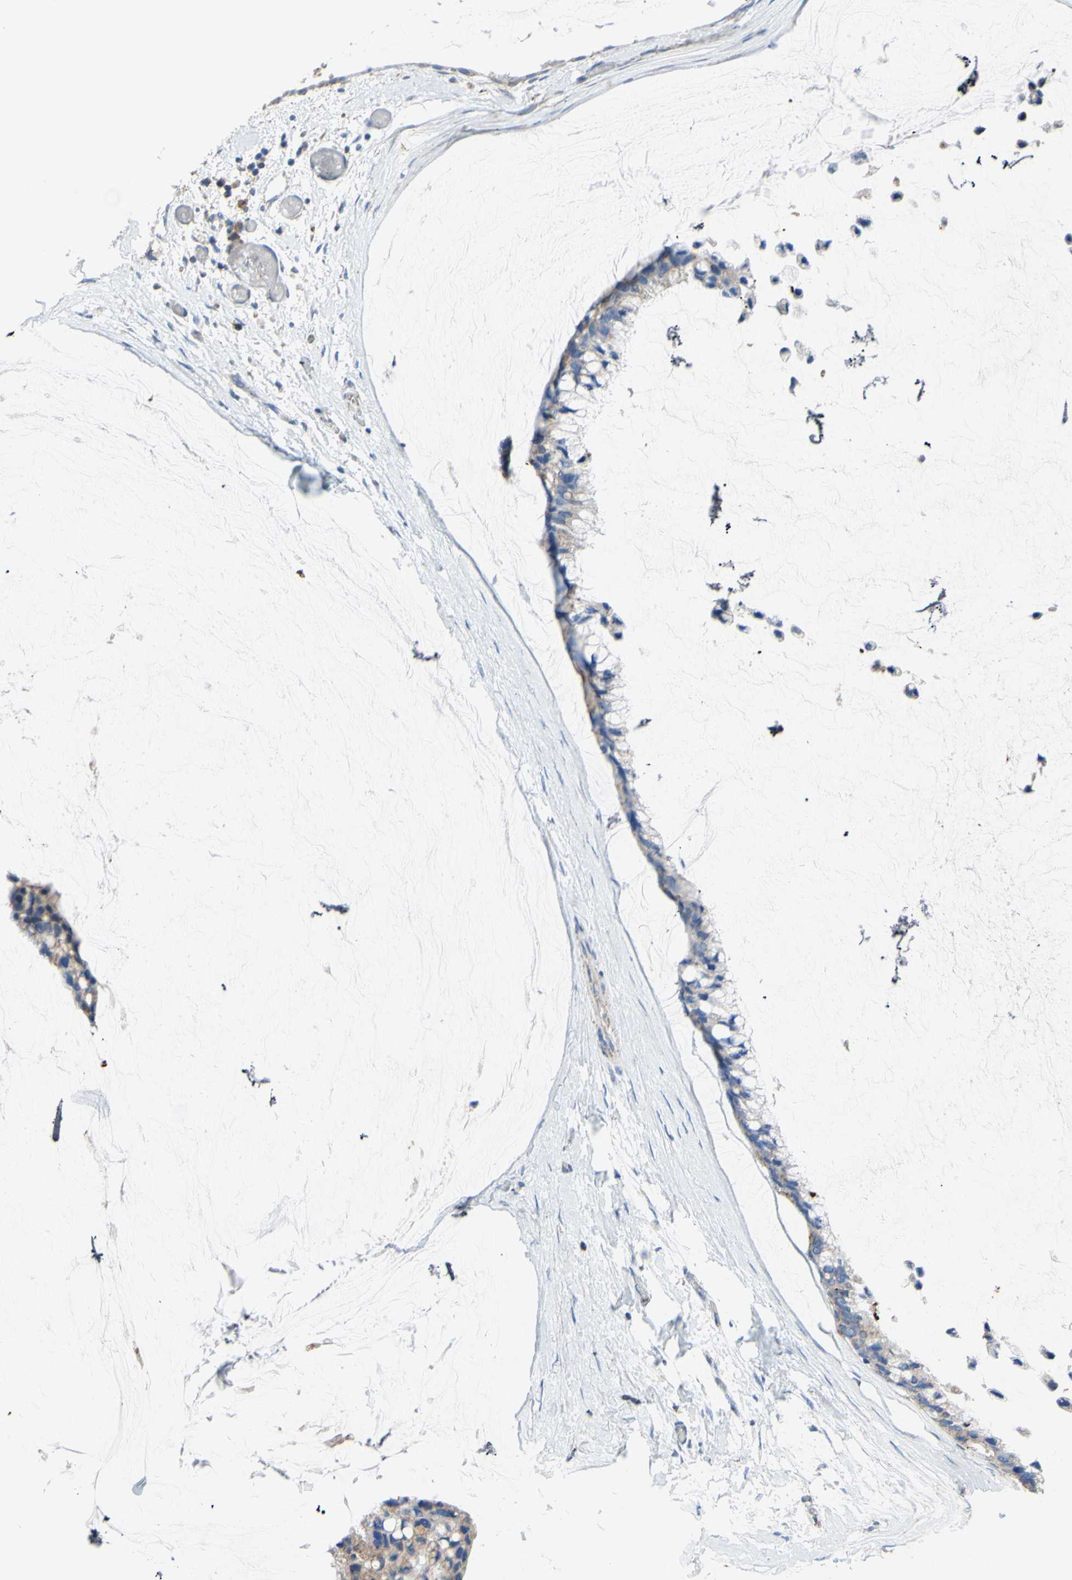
{"staining": {"intensity": "weak", "quantity": "25%-75%", "location": "cytoplasmic/membranous"}, "tissue": "ovarian cancer", "cell_type": "Tumor cells", "image_type": "cancer", "snomed": [{"axis": "morphology", "description": "Cystadenocarcinoma, mucinous, NOS"}, {"axis": "topography", "description": "Ovary"}], "caption": "IHC staining of ovarian cancer, which shows low levels of weak cytoplasmic/membranous positivity in about 25%-75% of tumor cells indicating weak cytoplasmic/membranous protein expression. The staining was performed using DAB (3,3'-diaminobenzidine) (brown) for protein detection and nuclei were counterstained in hematoxylin (blue).", "gene": "CMKLR2", "patient": {"sex": "female", "age": 39}}